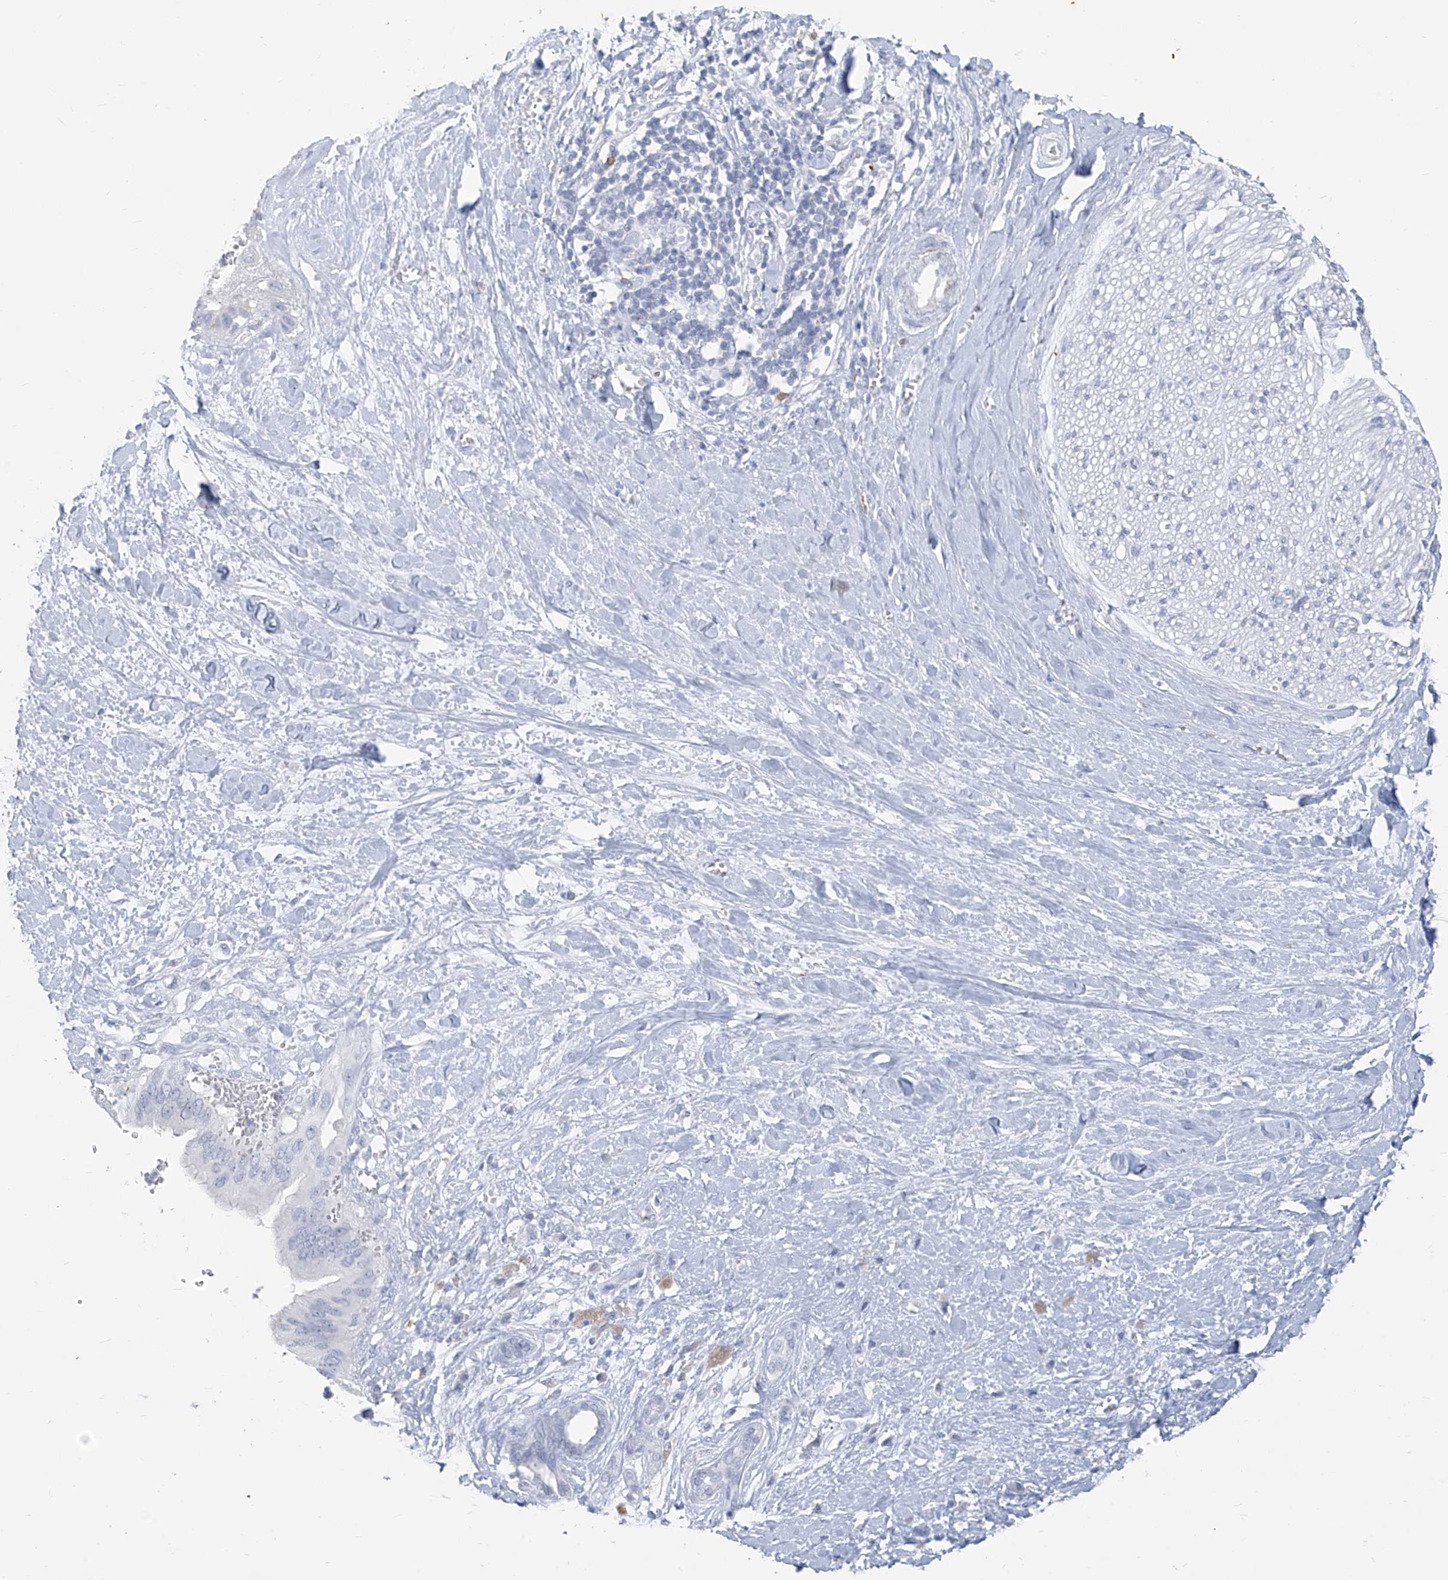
{"staining": {"intensity": "negative", "quantity": "none", "location": "none"}, "tissue": "pancreatic cancer", "cell_type": "Tumor cells", "image_type": "cancer", "snomed": [{"axis": "morphology", "description": "Adenocarcinoma, NOS"}, {"axis": "topography", "description": "Pancreas"}], "caption": "Pancreatic cancer (adenocarcinoma) stained for a protein using immunohistochemistry demonstrates no expression tumor cells.", "gene": "CX3CR1", "patient": {"sex": "male", "age": 55}}